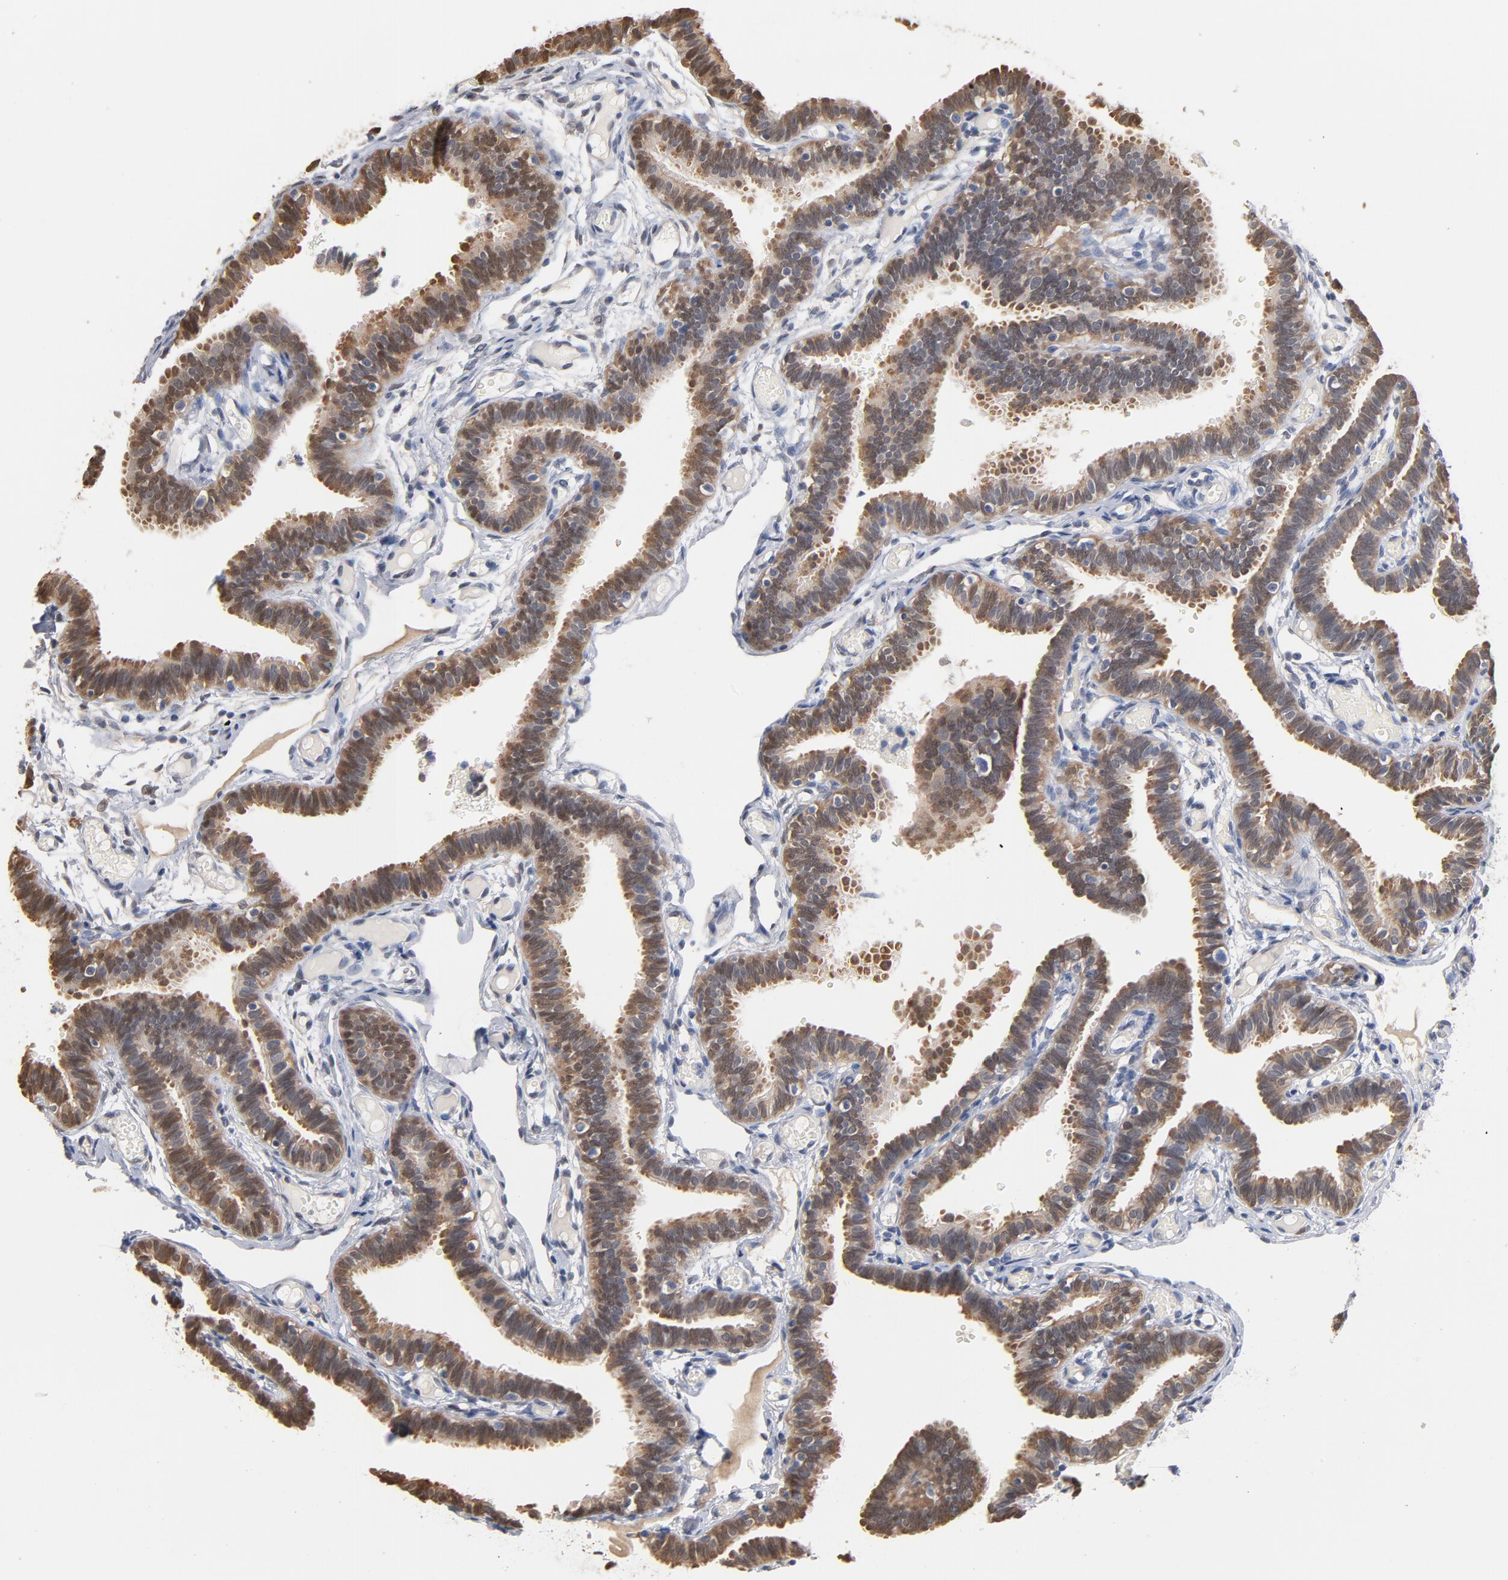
{"staining": {"intensity": "moderate", "quantity": ">75%", "location": "cytoplasmic/membranous"}, "tissue": "fallopian tube", "cell_type": "Glandular cells", "image_type": "normal", "snomed": [{"axis": "morphology", "description": "Normal tissue, NOS"}, {"axis": "topography", "description": "Fallopian tube"}], "caption": "Immunohistochemical staining of normal human fallopian tube shows >75% levels of moderate cytoplasmic/membranous protein positivity in approximately >75% of glandular cells.", "gene": "MIF", "patient": {"sex": "female", "age": 29}}